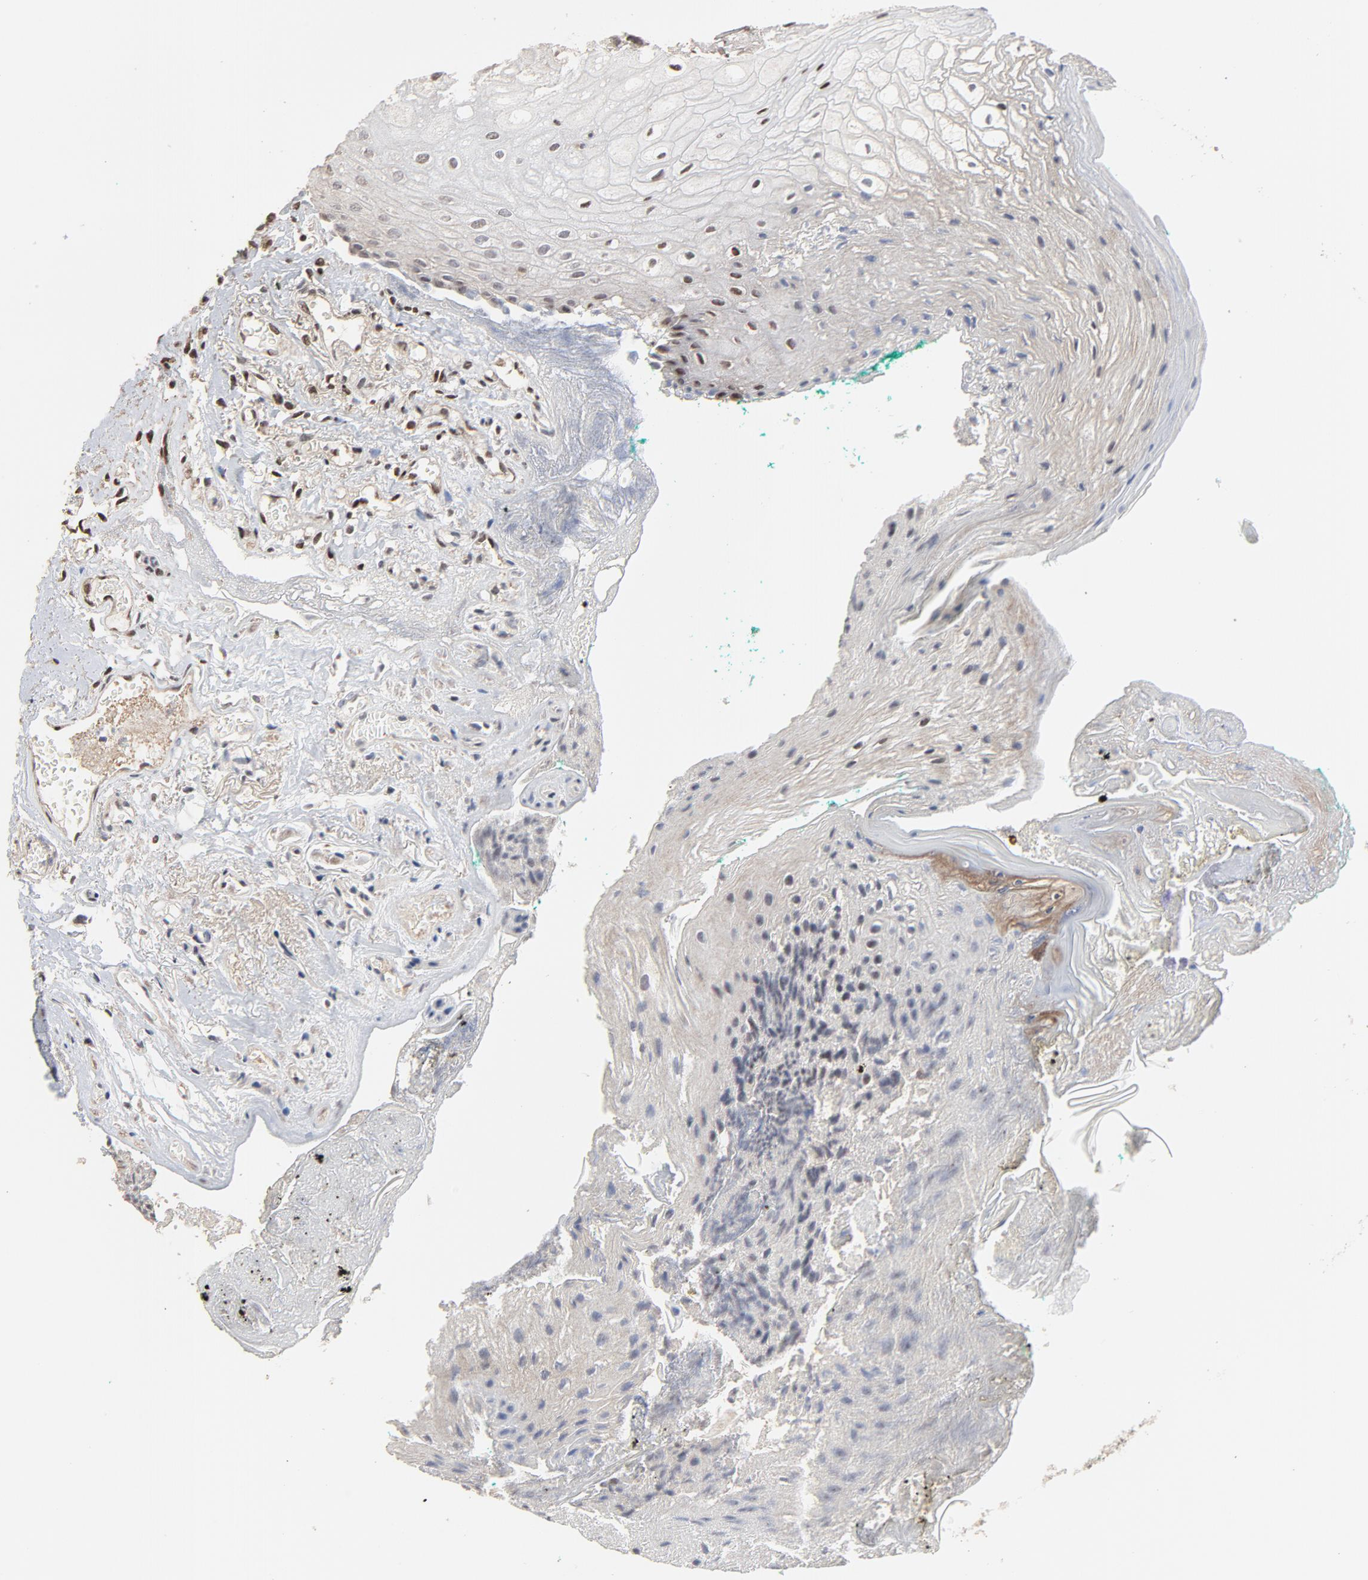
{"staining": {"intensity": "strong", "quantity": "25%-75%", "location": "nuclear"}, "tissue": "oral mucosa", "cell_type": "Squamous epithelial cells", "image_type": "normal", "snomed": [{"axis": "morphology", "description": "Normal tissue, NOS"}, {"axis": "morphology", "description": "Squamous cell carcinoma, NOS"}, {"axis": "topography", "description": "Skeletal muscle"}, {"axis": "topography", "description": "Oral tissue"}, {"axis": "topography", "description": "Head-Neck"}], "caption": "Squamous epithelial cells reveal high levels of strong nuclear staining in approximately 25%-75% of cells in unremarkable human oral mucosa.", "gene": "TP53RK", "patient": {"sex": "female", "age": 84}}